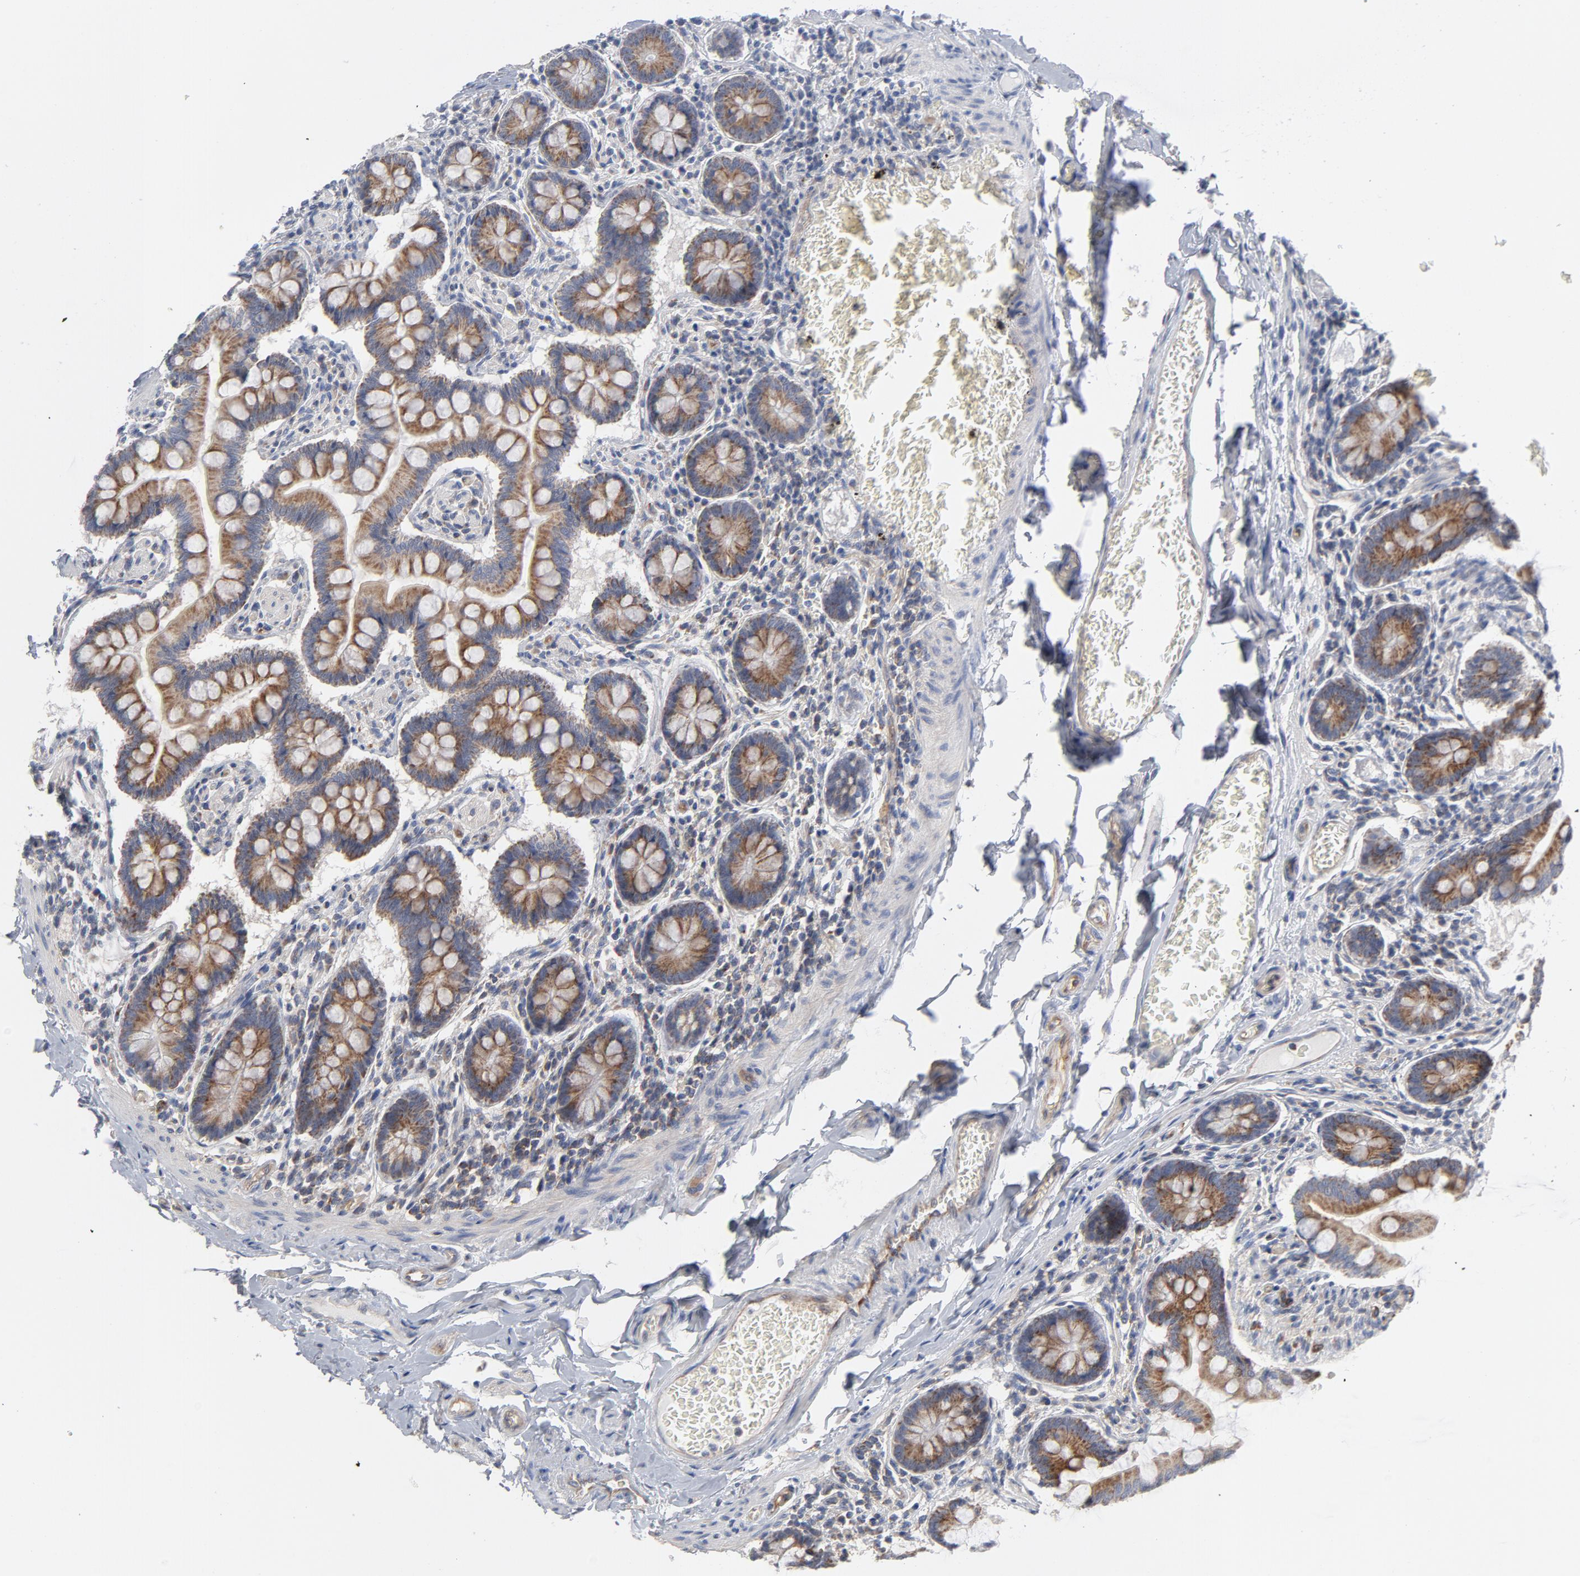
{"staining": {"intensity": "moderate", "quantity": ">75%", "location": "cytoplasmic/membranous"}, "tissue": "small intestine", "cell_type": "Glandular cells", "image_type": "normal", "snomed": [{"axis": "morphology", "description": "Normal tissue, NOS"}, {"axis": "topography", "description": "Small intestine"}], "caption": "Immunohistochemistry (IHC) of benign small intestine exhibits medium levels of moderate cytoplasmic/membranous expression in about >75% of glandular cells.", "gene": "OXA1L", "patient": {"sex": "male", "age": 41}}